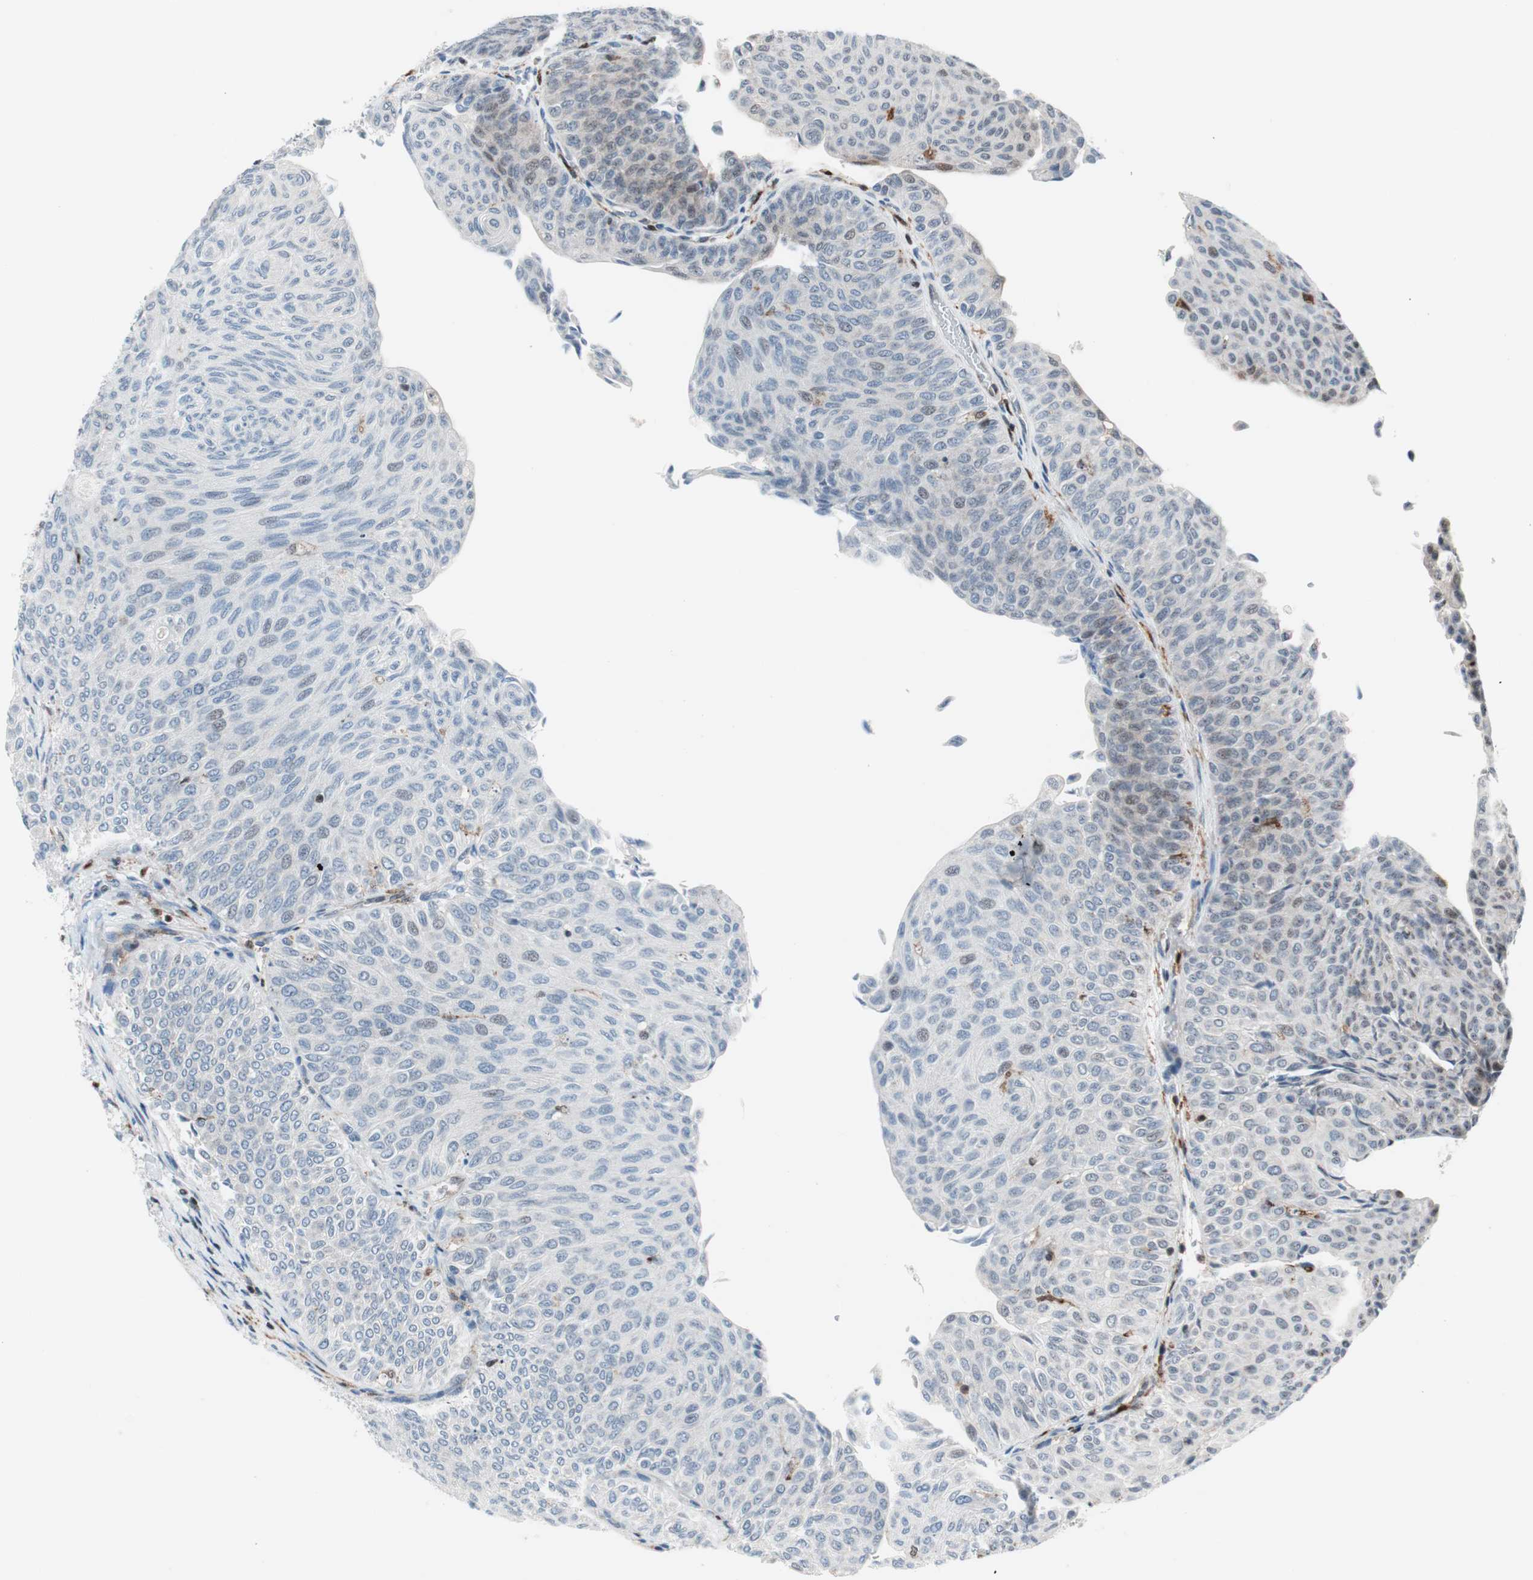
{"staining": {"intensity": "weak", "quantity": "<25%", "location": "cytoplasmic/membranous"}, "tissue": "urothelial cancer", "cell_type": "Tumor cells", "image_type": "cancer", "snomed": [{"axis": "morphology", "description": "Urothelial carcinoma, Low grade"}, {"axis": "topography", "description": "Urinary bladder"}], "caption": "Immunohistochemistry (IHC) of urothelial cancer exhibits no positivity in tumor cells.", "gene": "RGS10", "patient": {"sex": "male", "age": 78}}